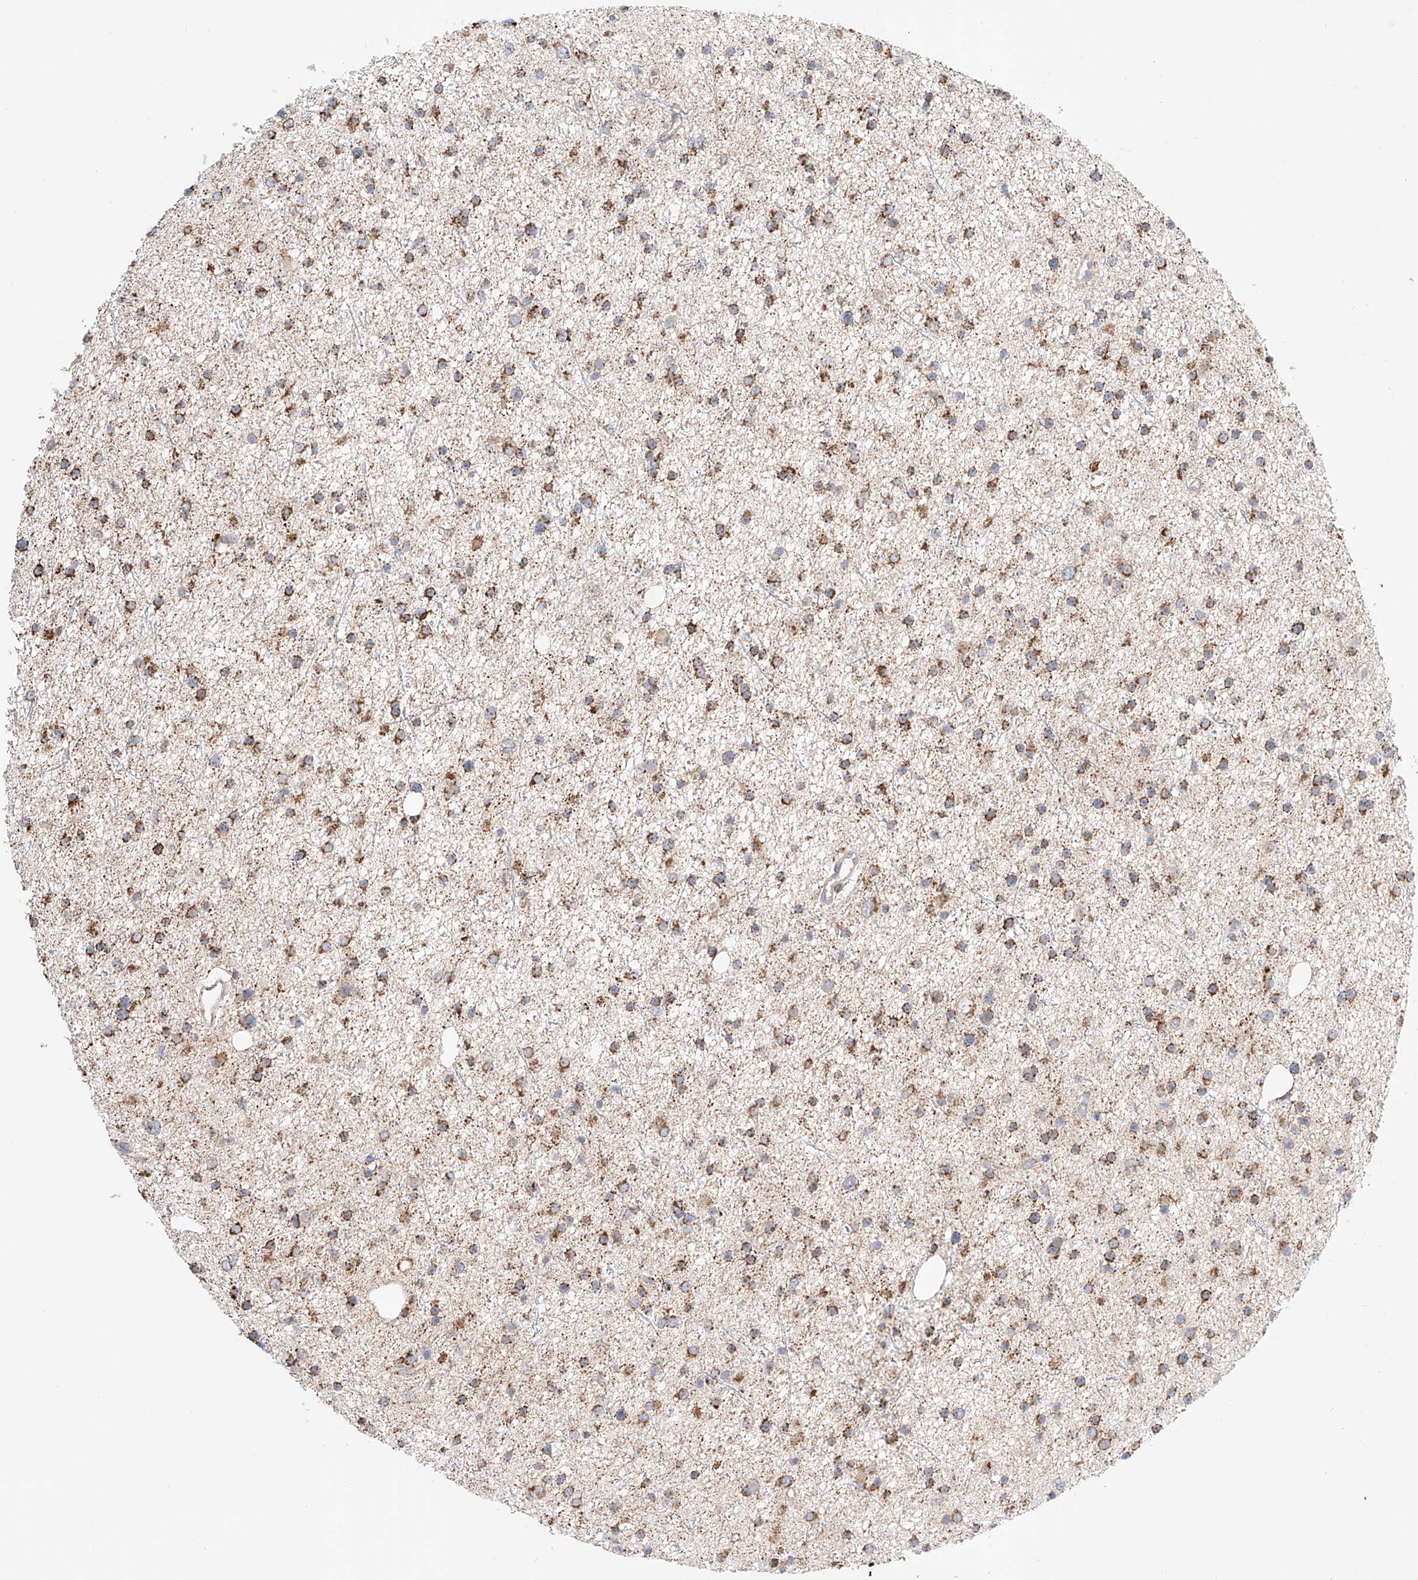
{"staining": {"intensity": "moderate", "quantity": ">75%", "location": "cytoplasmic/membranous"}, "tissue": "glioma", "cell_type": "Tumor cells", "image_type": "cancer", "snomed": [{"axis": "morphology", "description": "Glioma, malignant, Low grade"}, {"axis": "topography", "description": "Cerebral cortex"}], "caption": "A photomicrograph showing moderate cytoplasmic/membranous positivity in approximately >75% of tumor cells in glioma, as visualized by brown immunohistochemical staining.", "gene": "KTI12", "patient": {"sex": "female", "age": 39}}